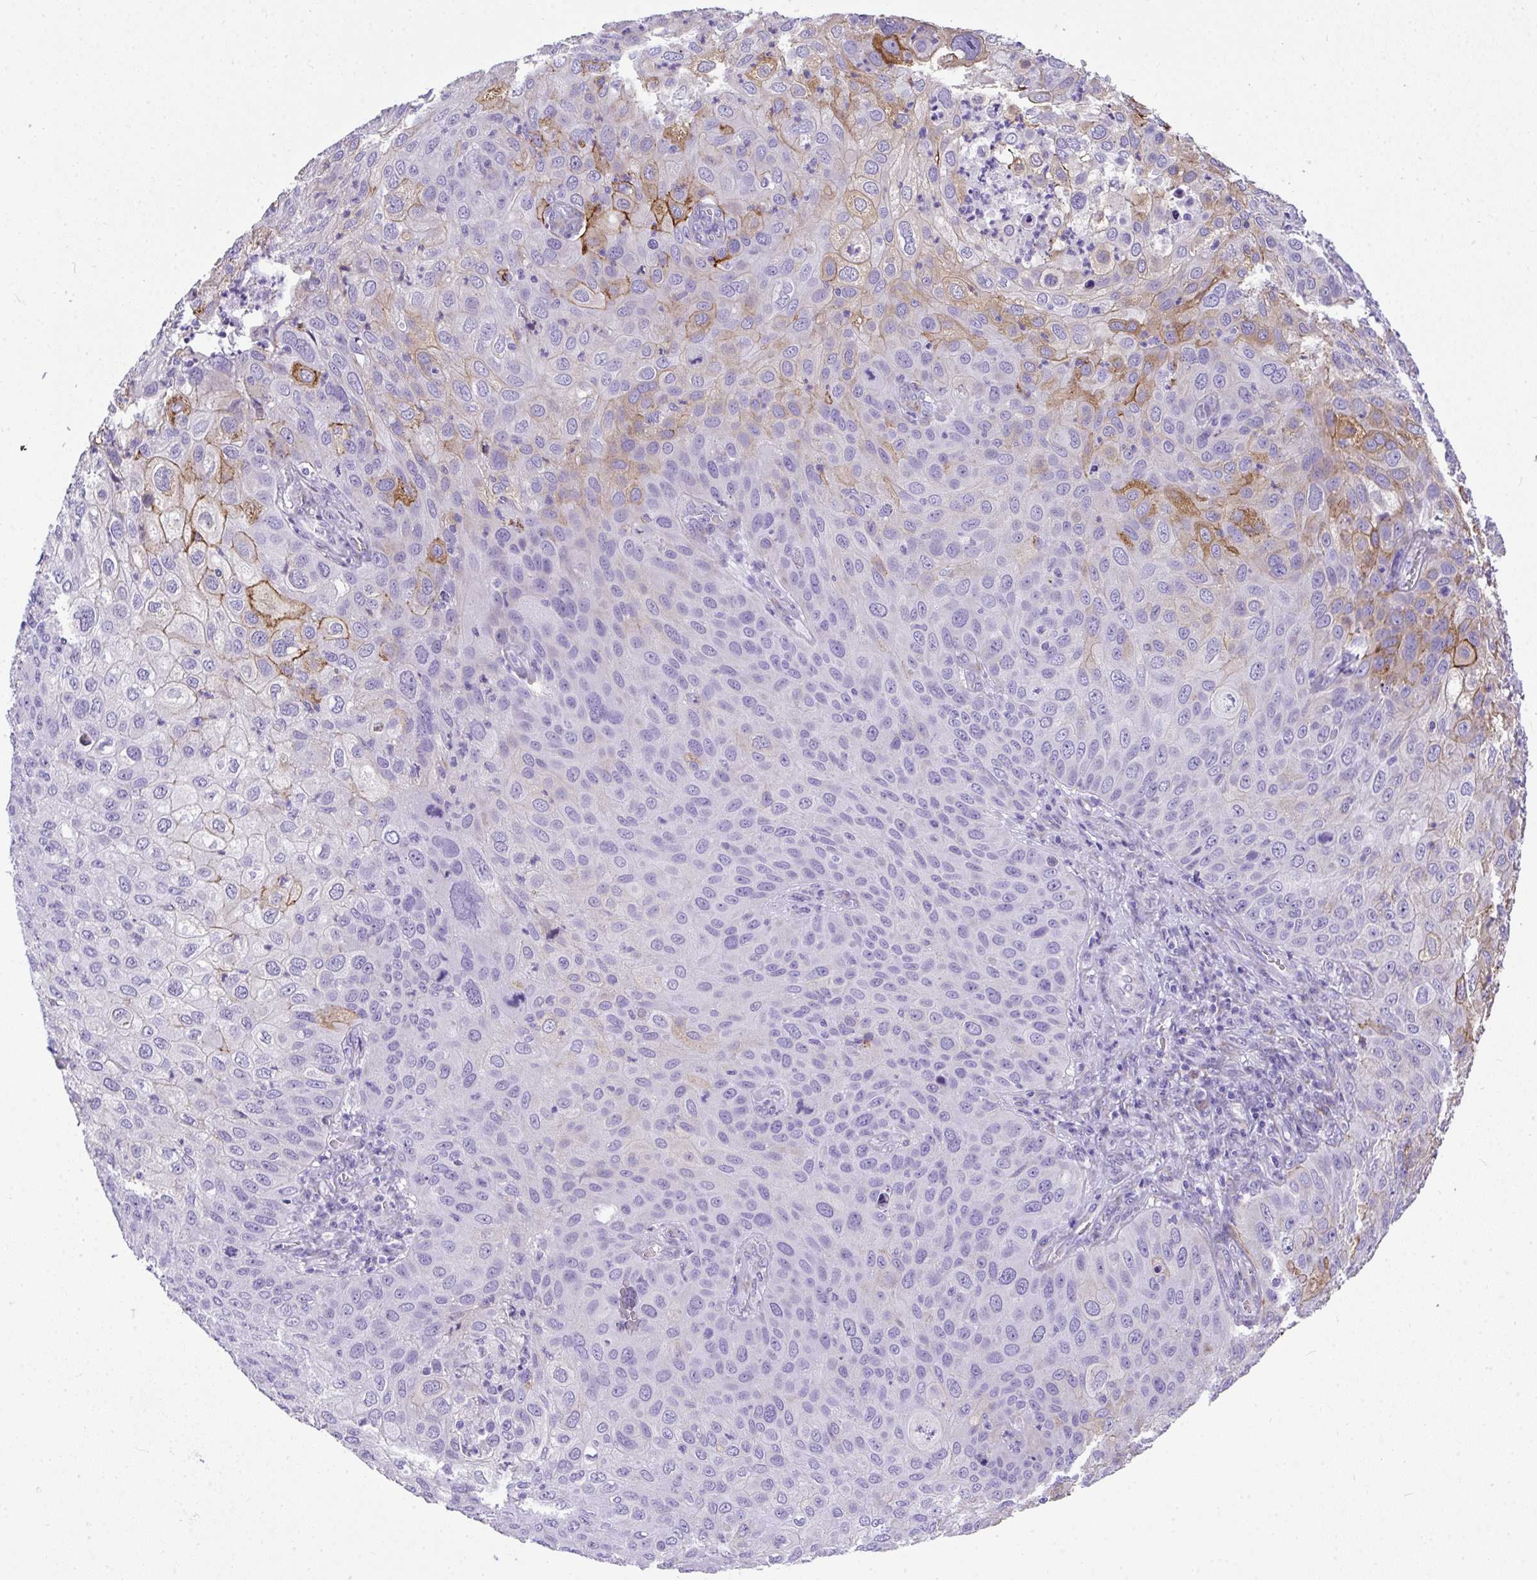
{"staining": {"intensity": "moderate", "quantity": "<25%", "location": "cytoplasmic/membranous"}, "tissue": "skin cancer", "cell_type": "Tumor cells", "image_type": "cancer", "snomed": [{"axis": "morphology", "description": "Squamous cell carcinoma, NOS"}, {"axis": "topography", "description": "Skin"}], "caption": "Protein expression analysis of human skin squamous cell carcinoma reveals moderate cytoplasmic/membranous staining in approximately <25% of tumor cells. (Stains: DAB in brown, nuclei in blue, Microscopy: brightfield microscopy at high magnification).", "gene": "ADRA2C", "patient": {"sex": "male", "age": 87}}